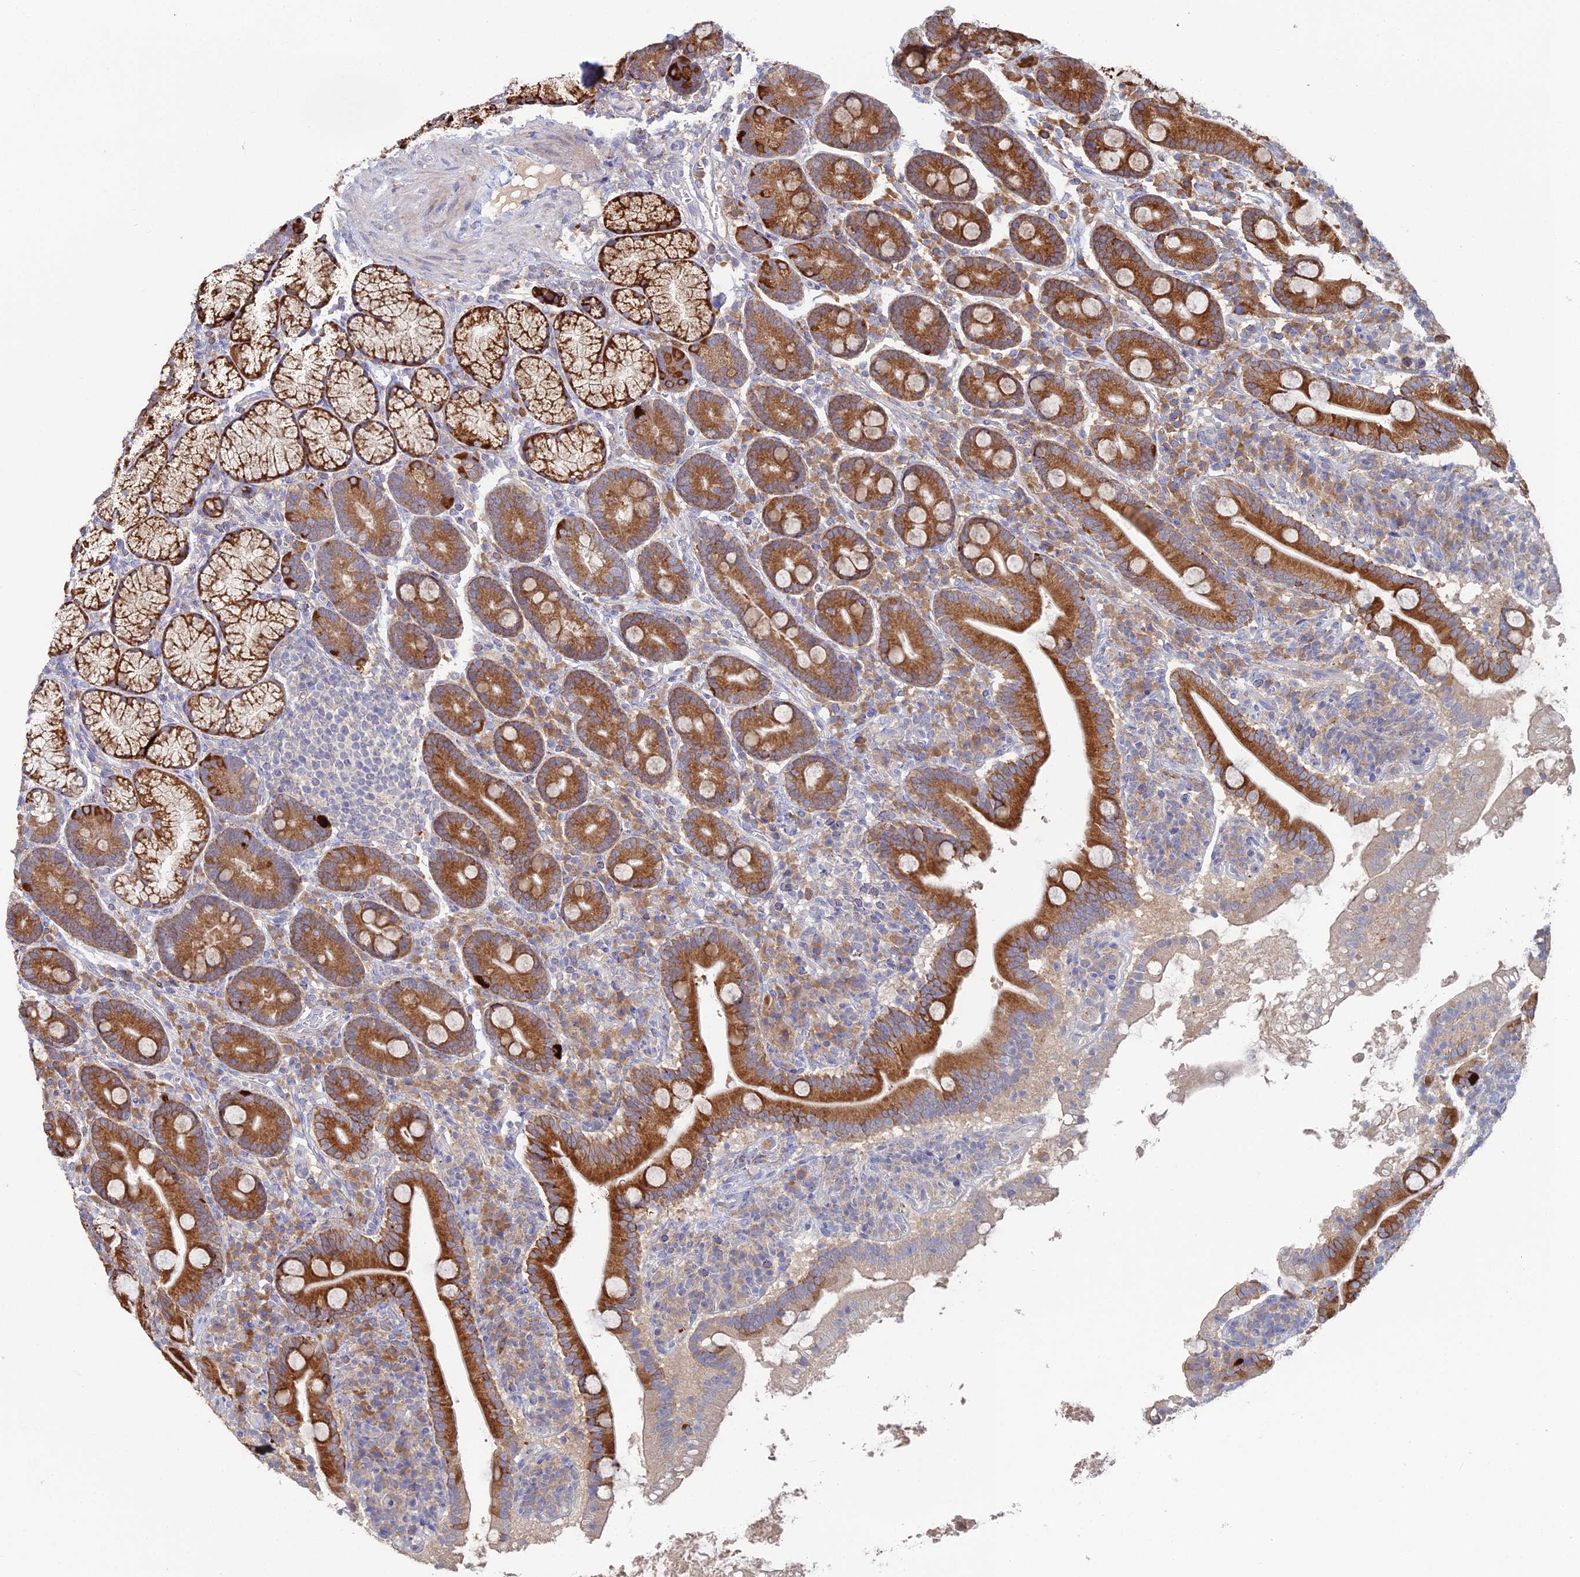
{"staining": {"intensity": "strong", "quantity": ">75%", "location": "cytoplasmic/membranous"}, "tissue": "duodenum", "cell_type": "Glandular cells", "image_type": "normal", "snomed": [{"axis": "morphology", "description": "Normal tissue, NOS"}, {"axis": "topography", "description": "Duodenum"}], "caption": "DAB immunohistochemical staining of benign duodenum shows strong cytoplasmic/membranous protein expression in about >75% of glandular cells.", "gene": "TRAPPC6A", "patient": {"sex": "male", "age": 35}}